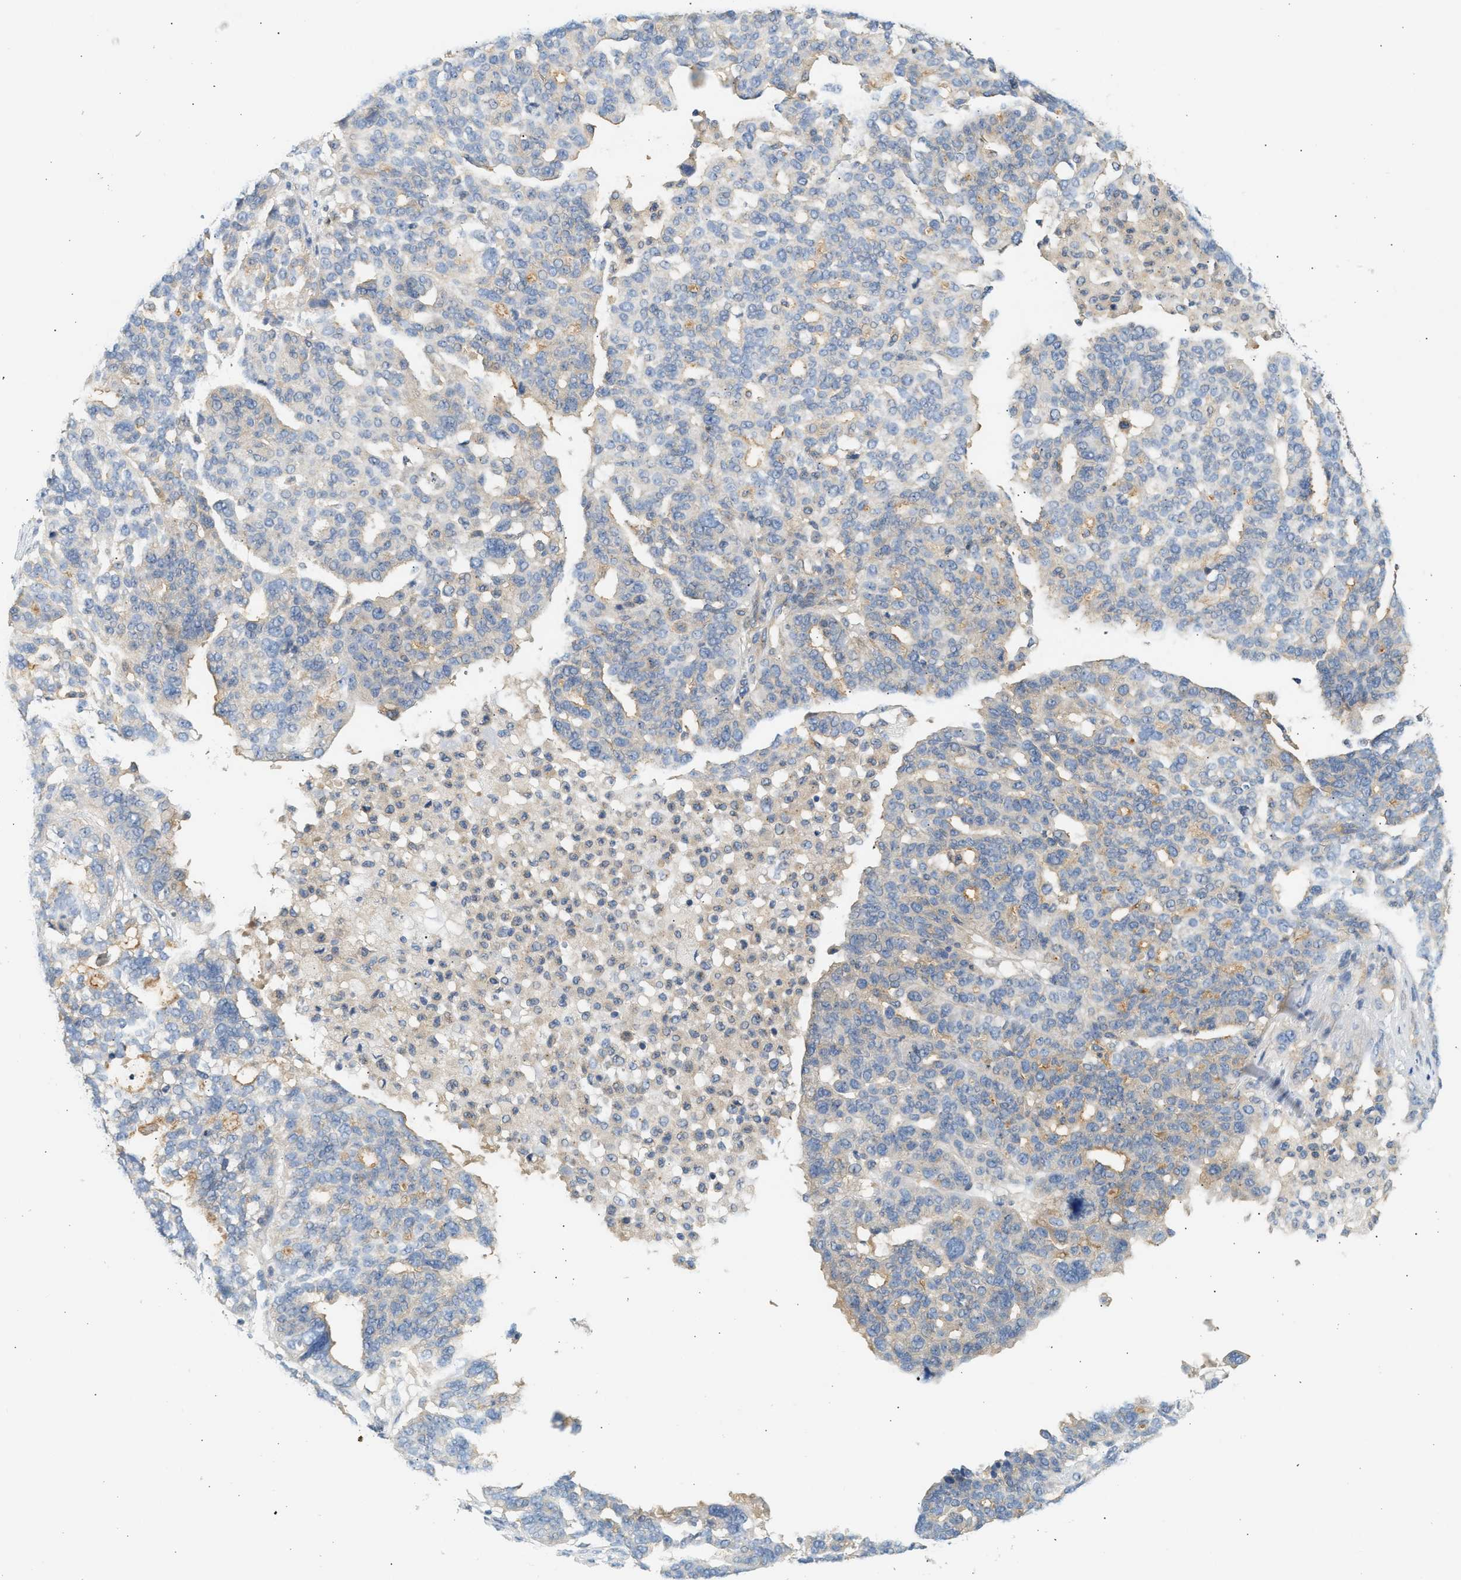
{"staining": {"intensity": "weak", "quantity": "<25%", "location": "cytoplasmic/membranous"}, "tissue": "ovarian cancer", "cell_type": "Tumor cells", "image_type": "cancer", "snomed": [{"axis": "morphology", "description": "Cystadenocarcinoma, serous, NOS"}, {"axis": "topography", "description": "Ovary"}], "caption": "Human ovarian cancer (serous cystadenocarcinoma) stained for a protein using immunohistochemistry displays no staining in tumor cells.", "gene": "PAFAH1B1", "patient": {"sex": "female", "age": 59}}